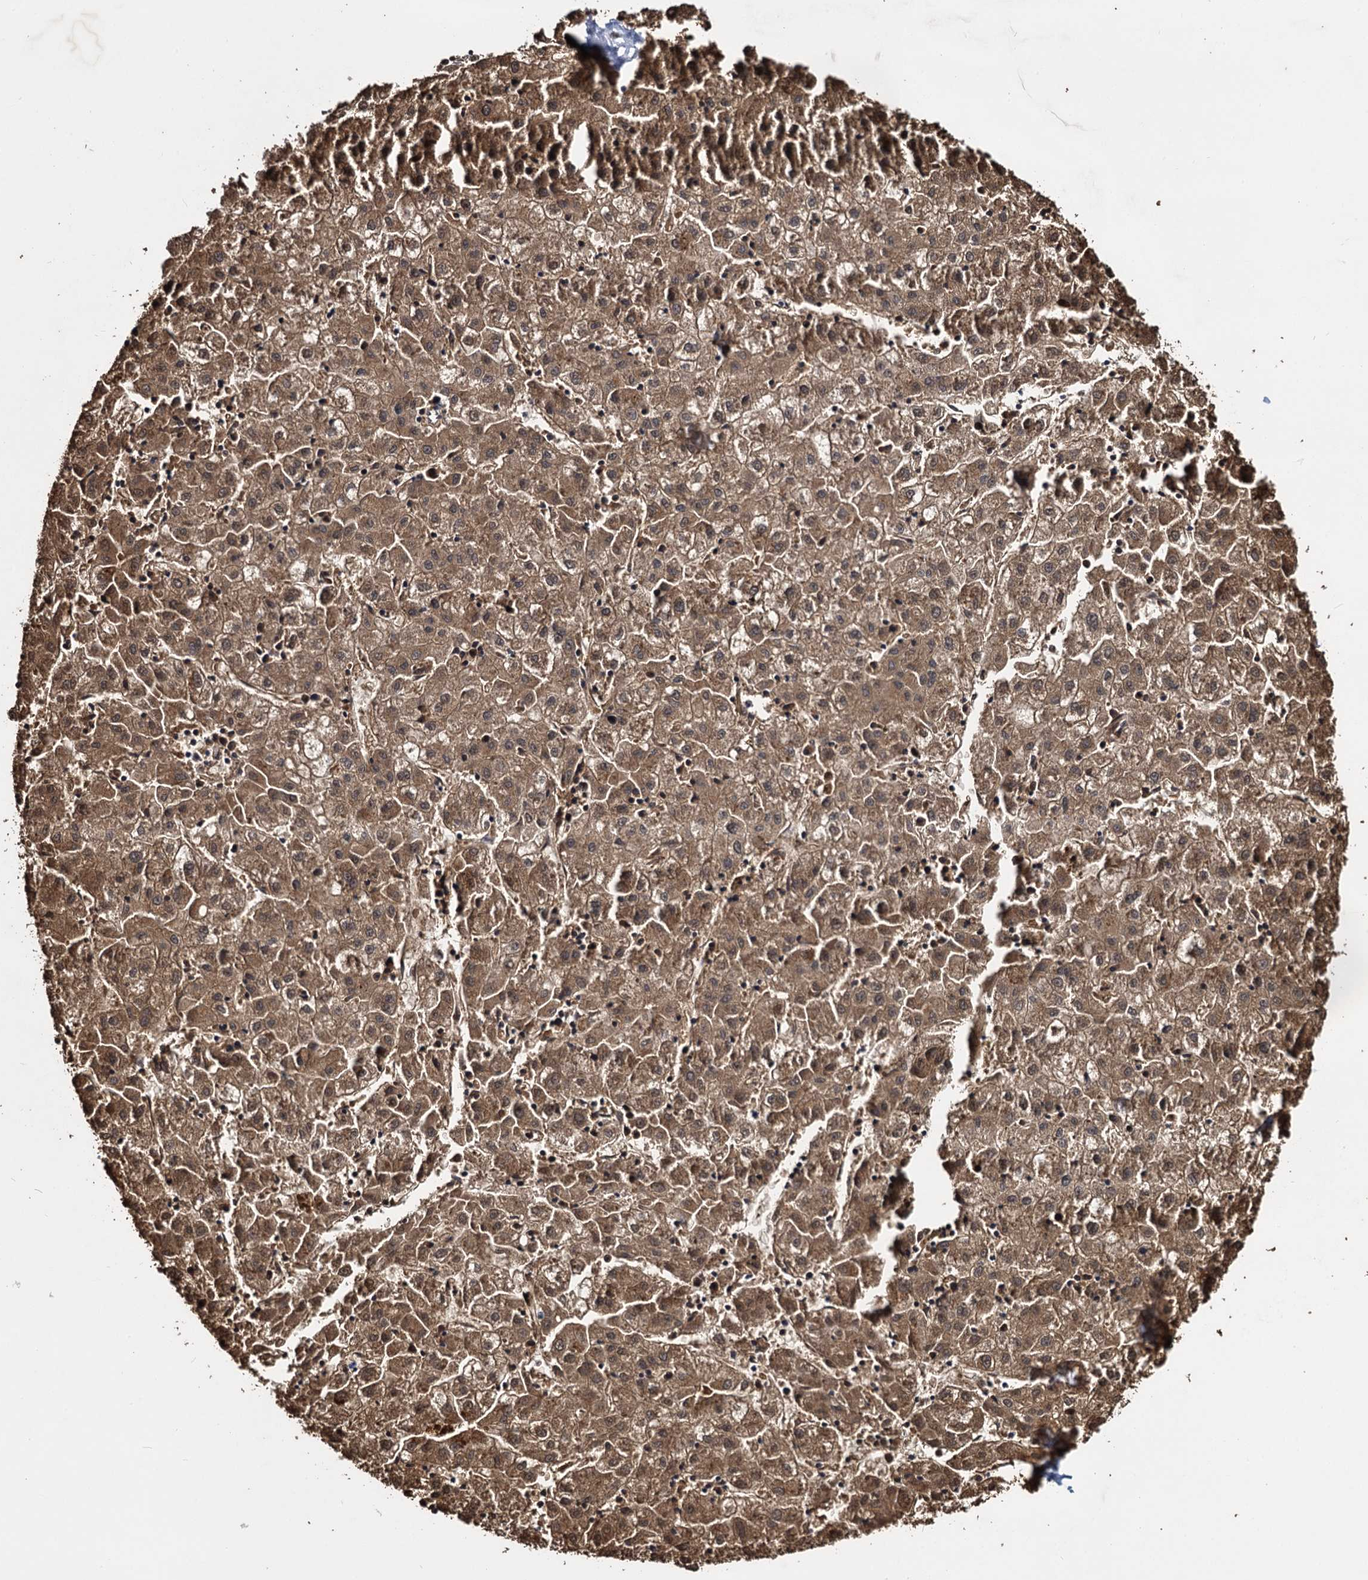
{"staining": {"intensity": "moderate", "quantity": ">75%", "location": "cytoplasmic/membranous,nuclear"}, "tissue": "liver cancer", "cell_type": "Tumor cells", "image_type": "cancer", "snomed": [{"axis": "morphology", "description": "Carcinoma, Hepatocellular, NOS"}, {"axis": "topography", "description": "Liver"}], "caption": "Immunohistochemistry of human liver hepatocellular carcinoma demonstrates medium levels of moderate cytoplasmic/membranous and nuclear positivity in about >75% of tumor cells.", "gene": "SLC46A3", "patient": {"sex": "male", "age": 72}}